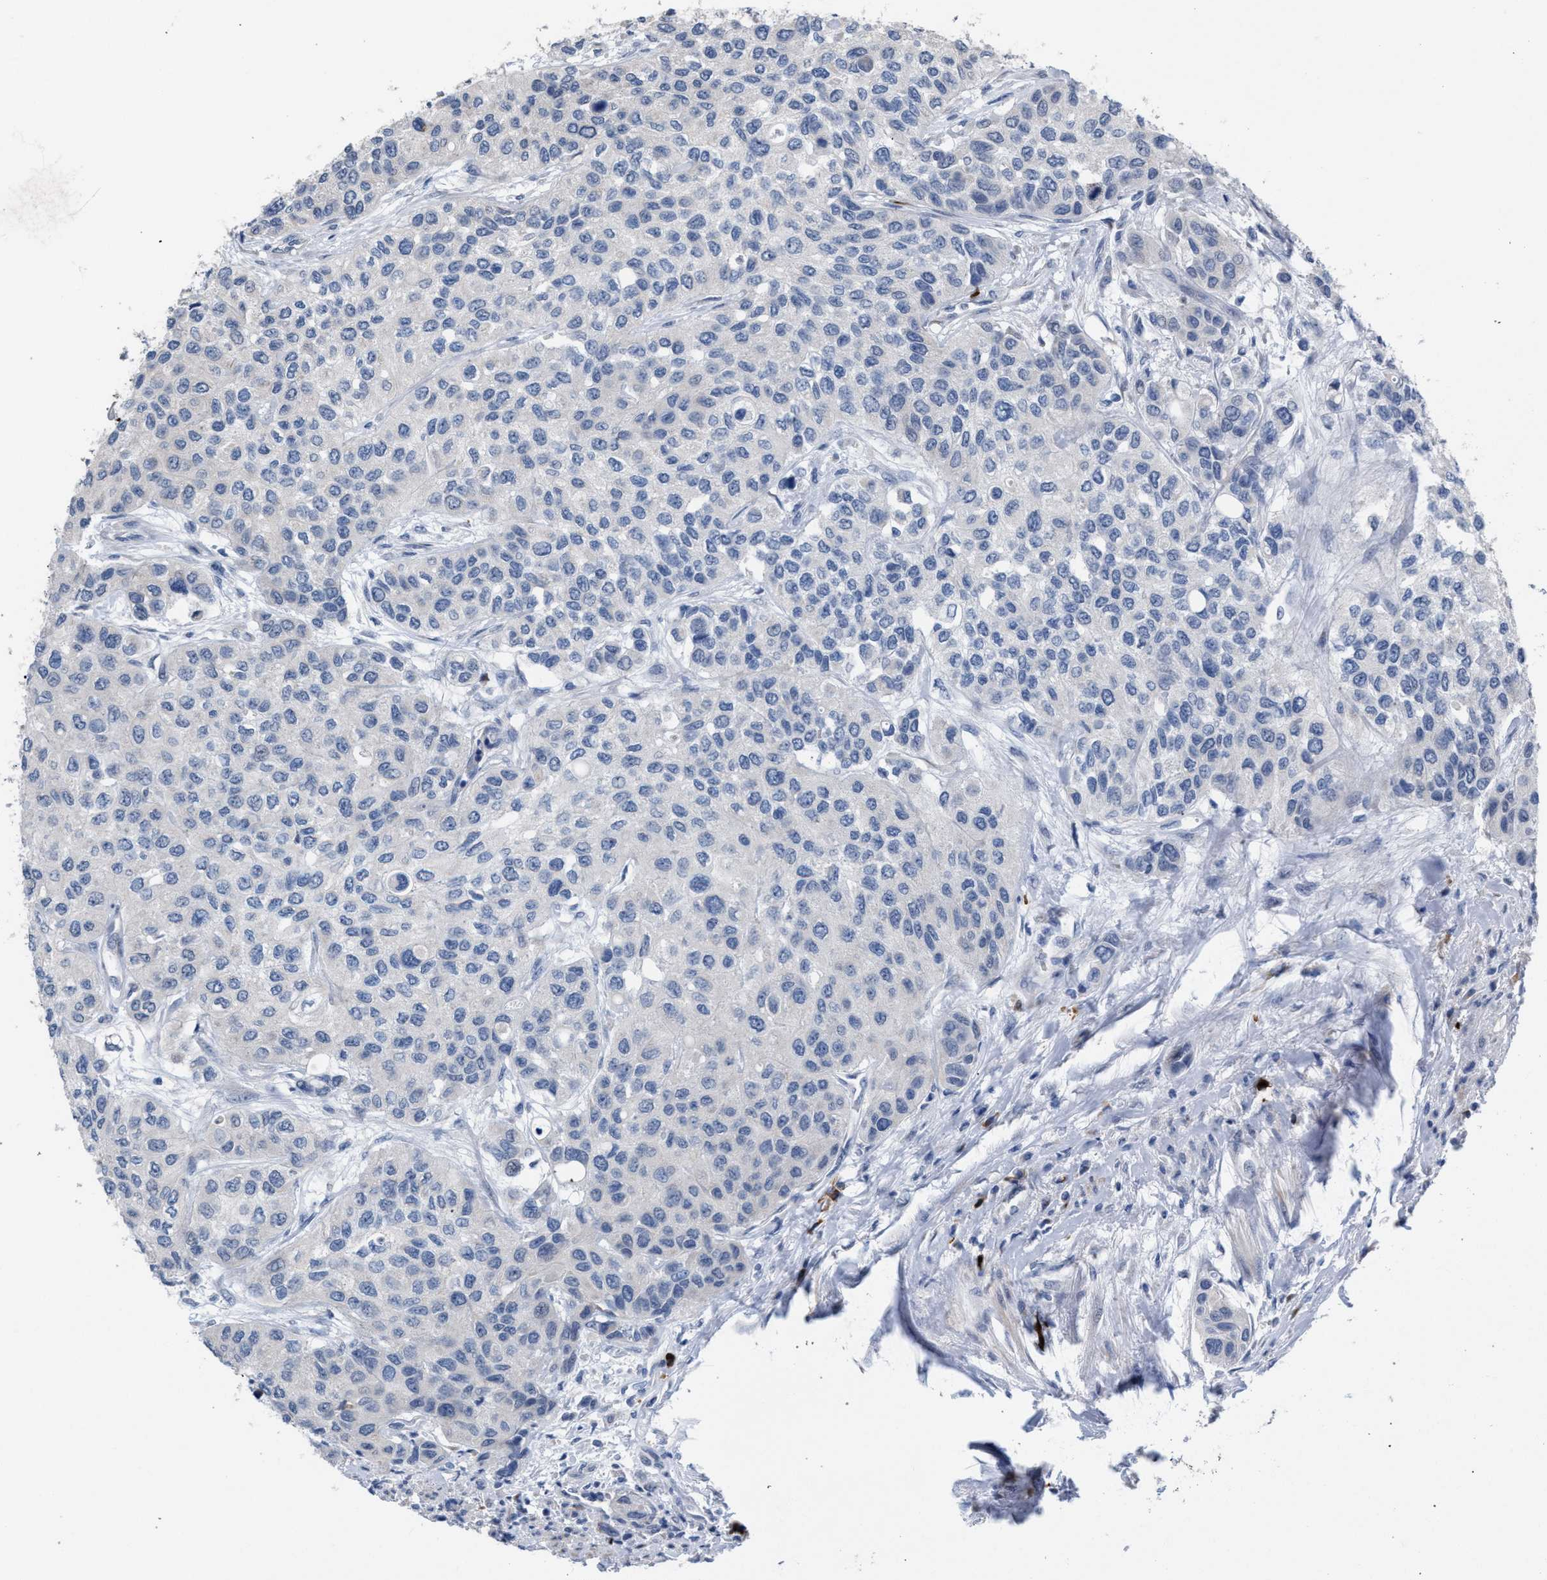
{"staining": {"intensity": "negative", "quantity": "none", "location": "none"}, "tissue": "urothelial cancer", "cell_type": "Tumor cells", "image_type": "cancer", "snomed": [{"axis": "morphology", "description": "Urothelial carcinoma, High grade"}, {"axis": "topography", "description": "Urinary bladder"}], "caption": "High magnification brightfield microscopy of urothelial cancer stained with DAB (3,3'-diaminobenzidine) (brown) and counterstained with hematoxylin (blue): tumor cells show no significant staining. Nuclei are stained in blue.", "gene": "RNF135", "patient": {"sex": "female", "age": 56}}